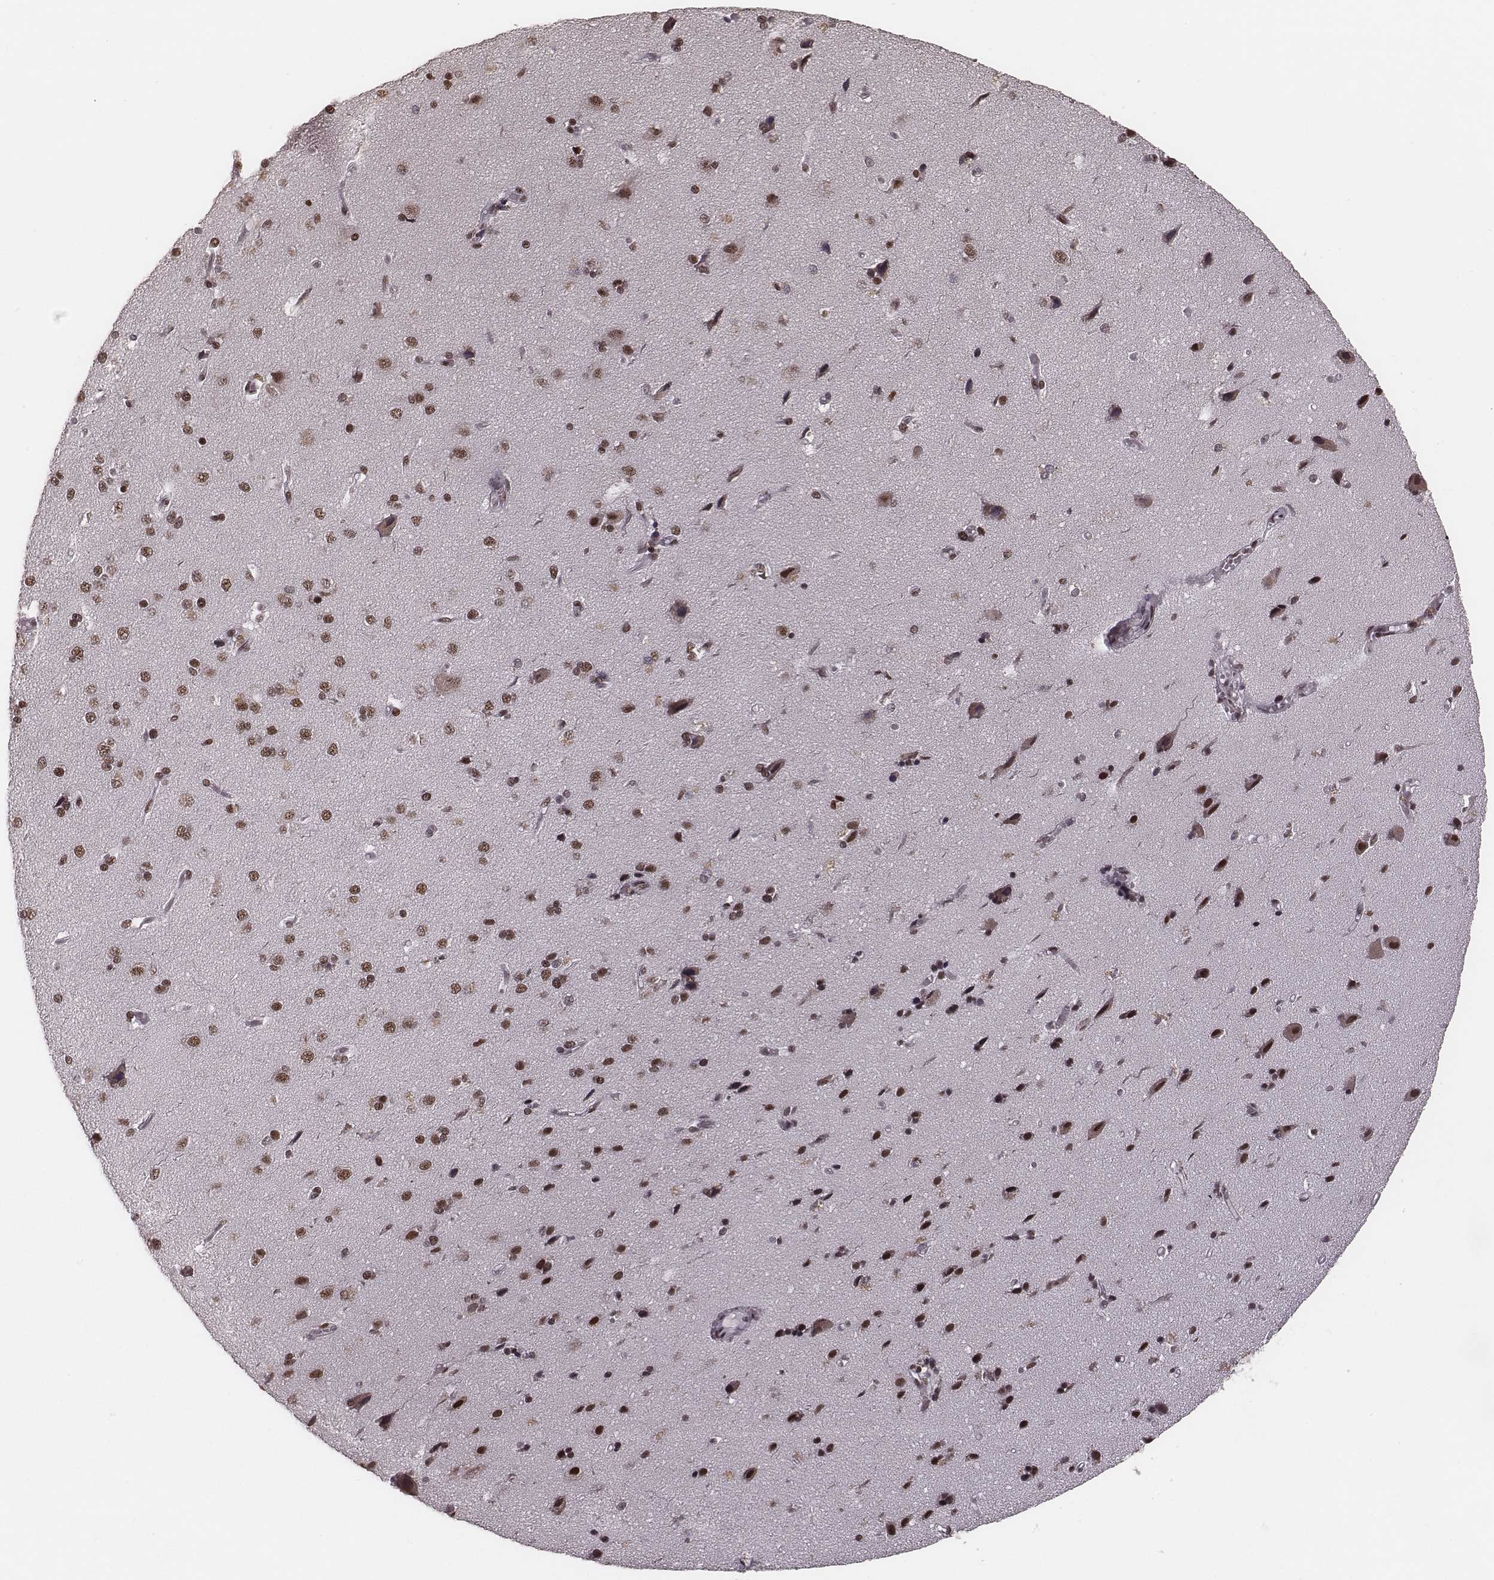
{"staining": {"intensity": "strong", "quantity": ">75%", "location": "nuclear"}, "tissue": "cerebral cortex", "cell_type": "Endothelial cells", "image_type": "normal", "snomed": [{"axis": "morphology", "description": "Normal tissue, NOS"}, {"axis": "morphology", "description": "Glioma, malignant, High grade"}, {"axis": "topography", "description": "Cerebral cortex"}], "caption": "Protein expression analysis of benign human cerebral cortex reveals strong nuclear staining in about >75% of endothelial cells.", "gene": "LUC7L", "patient": {"sex": "male", "age": 71}}